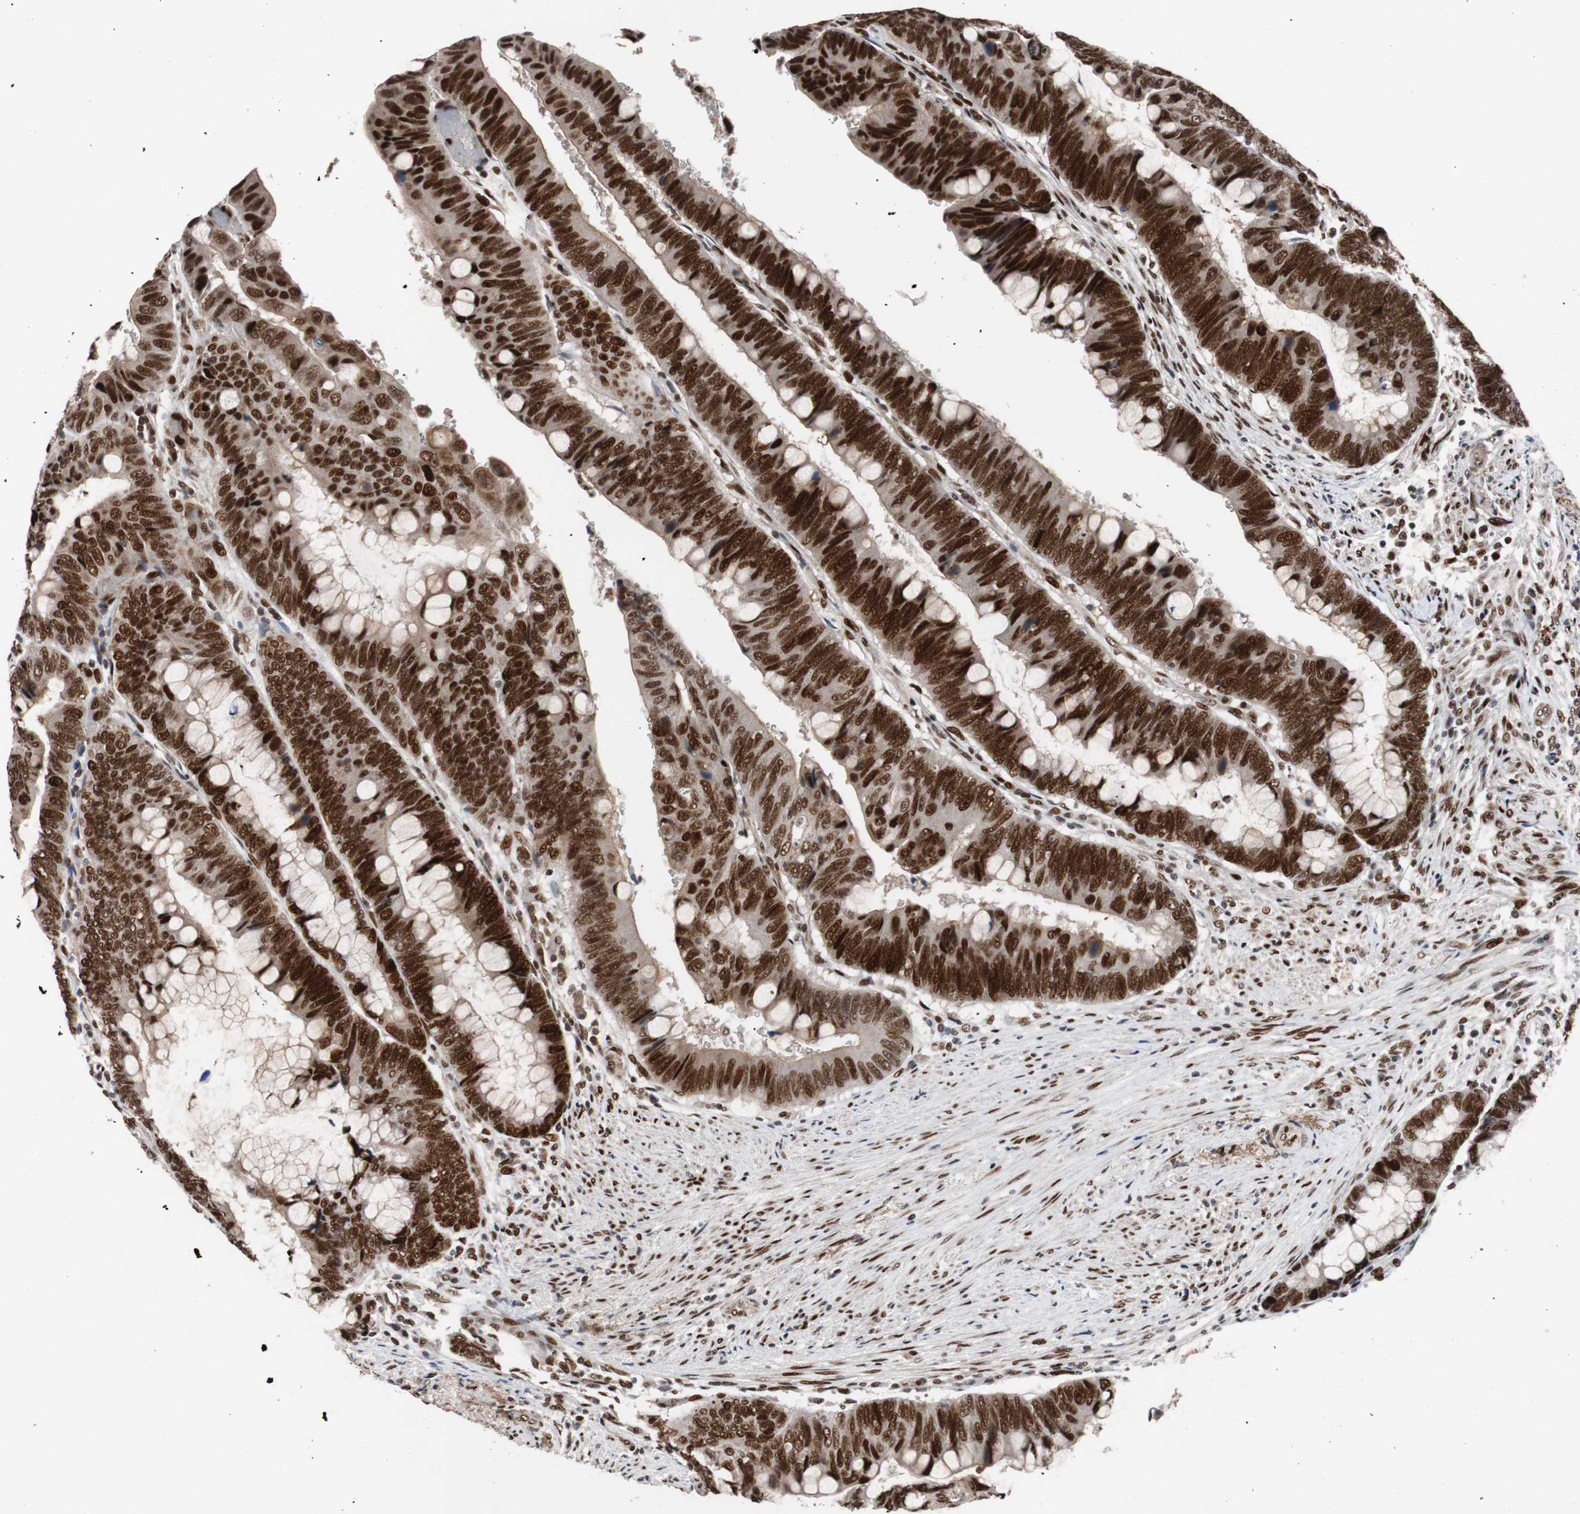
{"staining": {"intensity": "strong", "quantity": ">75%", "location": "nuclear"}, "tissue": "colorectal cancer", "cell_type": "Tumor cells", "image_type": "cancer", "snomed": [{"axis": "morphology", "description": "Normal tissue, NOS"}, {"axis": "morphology", "description": "Adenocarcinoma, NOS"}, {"axis": "topography", "description": "Rectum"}], "caption": "This histopathology image shows colorectal cancer (adenocarcinoma) stained with IHC to label a protein in brown. The nuclear of tumor cells show strong positivity for the protein. Nuclei are counter-stained blue.", "gene": "NBL1", "patient": {"sex": "male", "age": 92}}